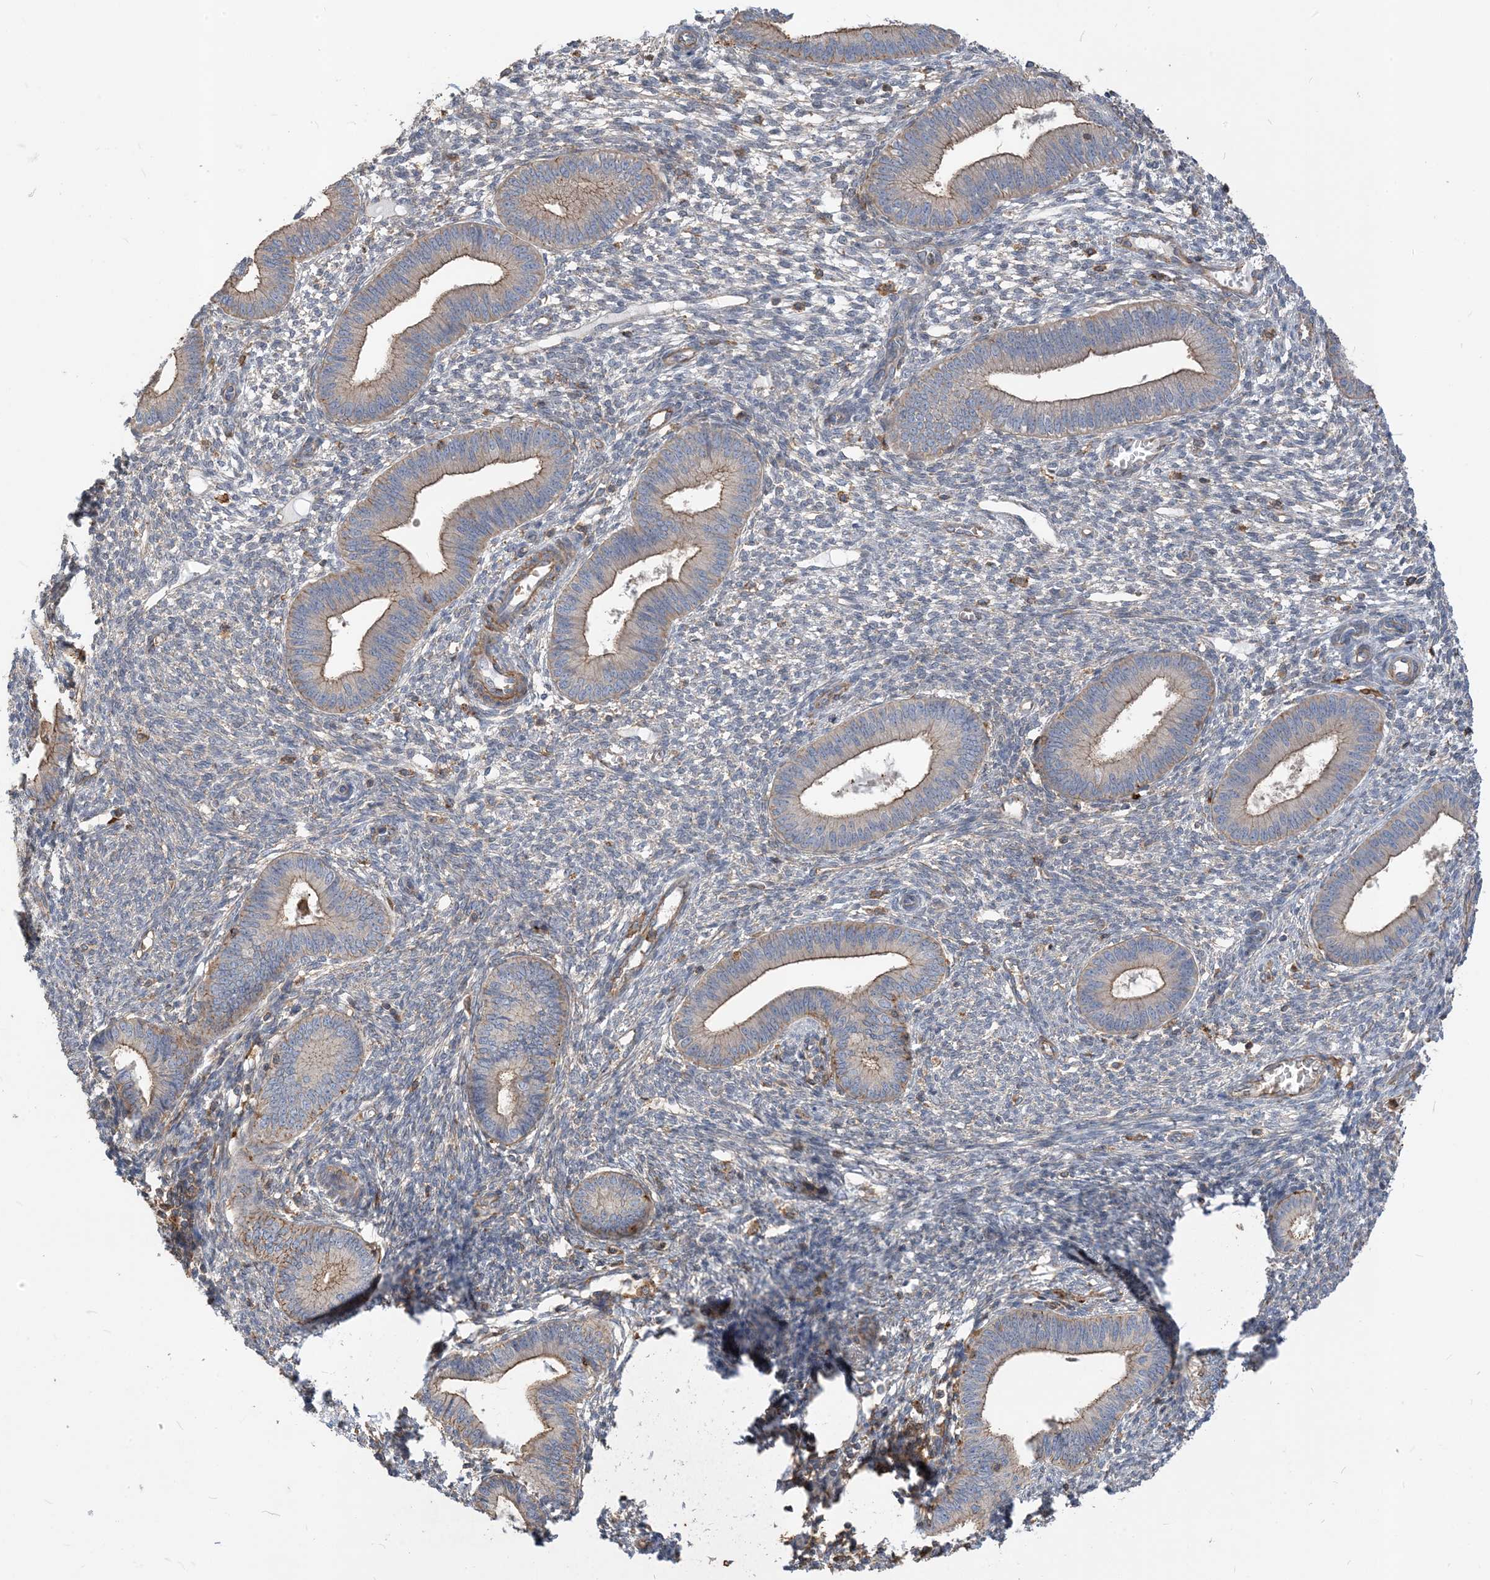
{"staining": {"intensity": "negative", "quantity": "none", "location": "none"}, "tissue": "endometrium", "cell_type": "Cells in endometrial stroma", "image_type": "normal", "snomed": [{"axis": "morphology", "description": "Normal tissue, NOS"}, {"axis": "topography", "description": "Endometrium"}], "caption": "A high-resolution image shows IHC staining of normal endometrium, which shows no significant expression in cells in endometrial stroma. (DAB (3,3'-diaminobenzidine) immunohistochemistry (IHC) with hematoxylin counter stain).", "gene": "PARVG", "patient": {"sex": "female", "age": 46}}